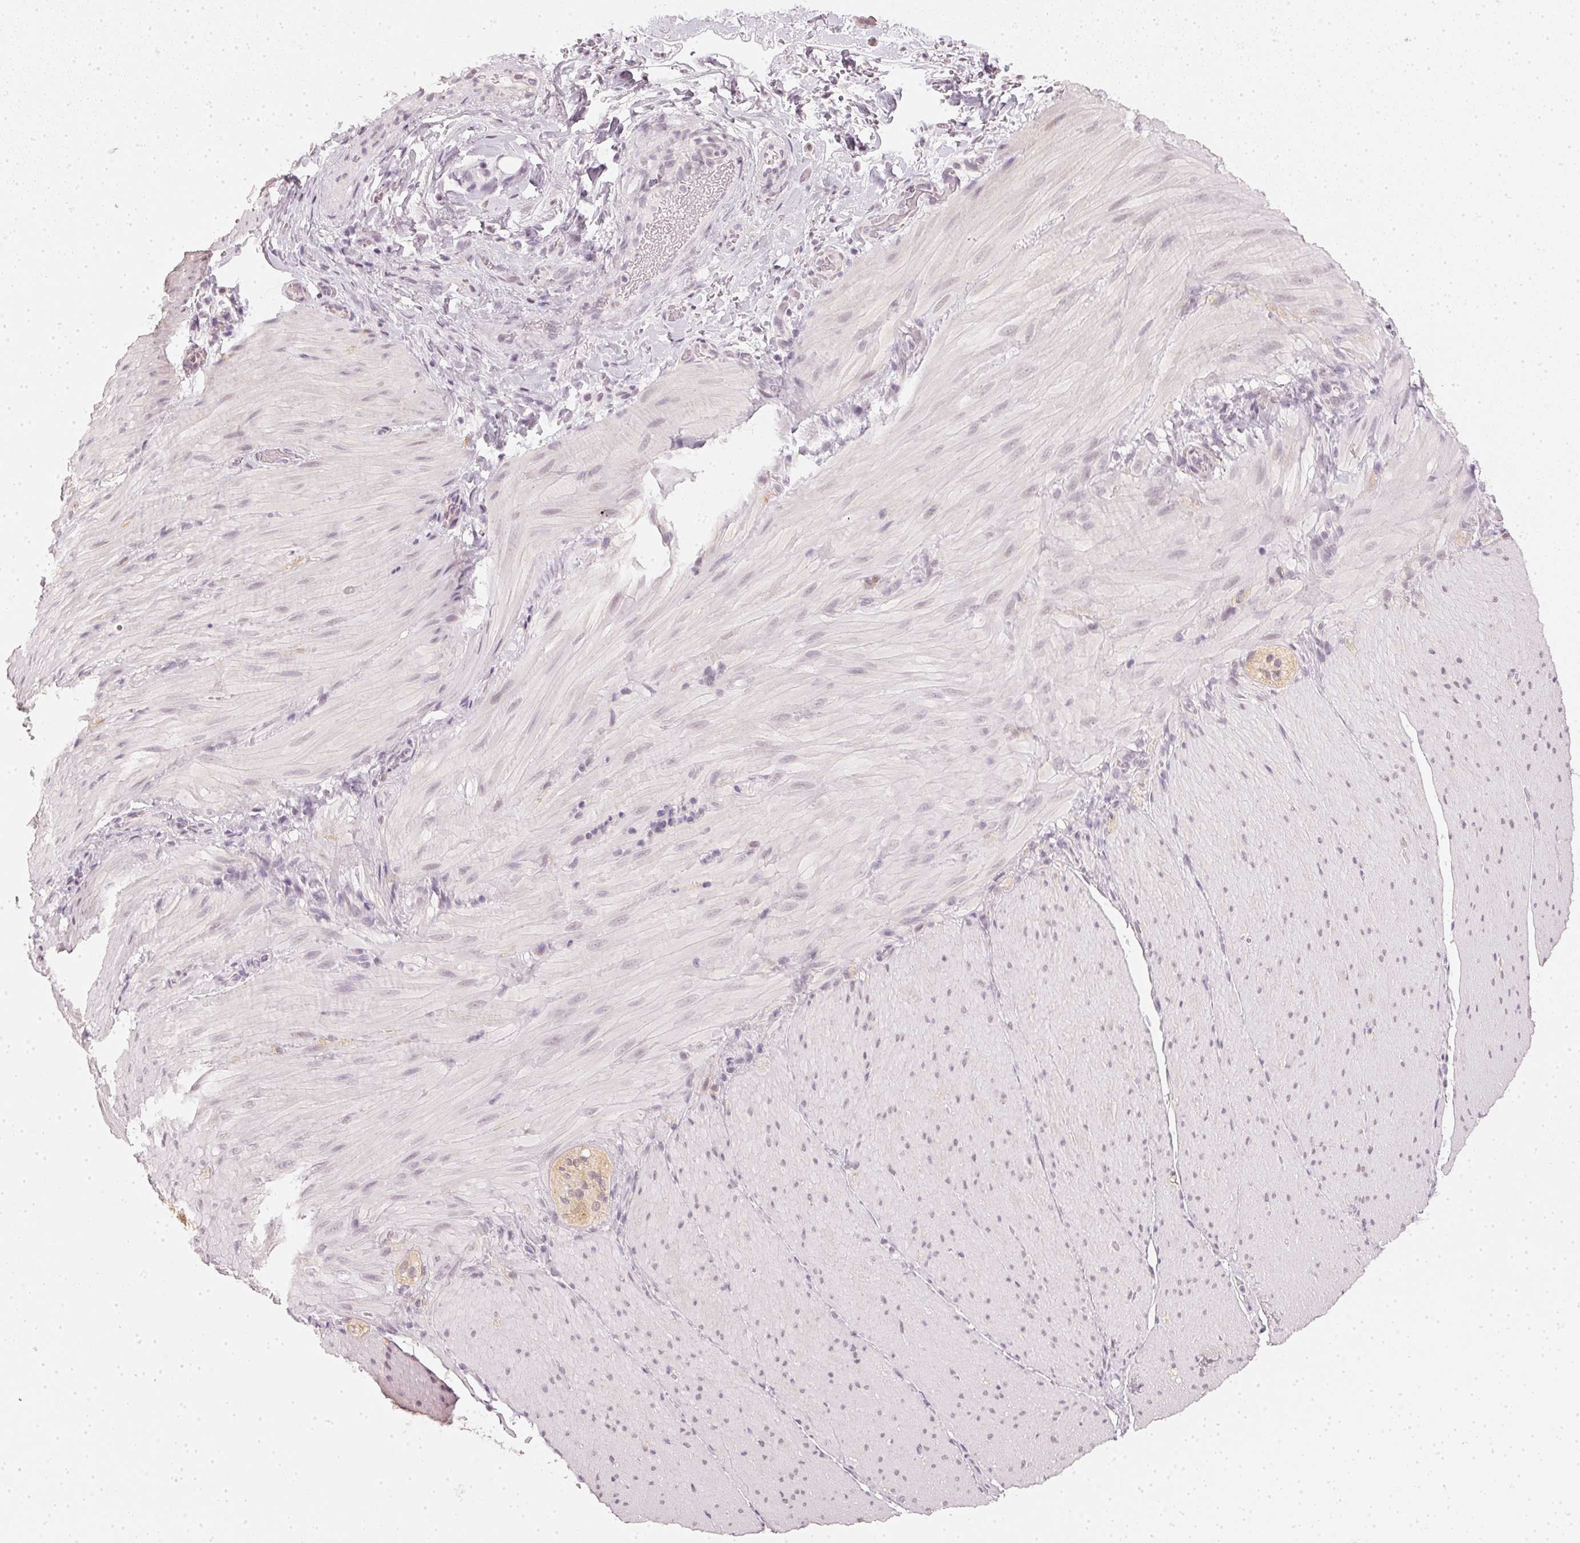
{"staining": {"intensity": "negative", "quantity": "none", "location": "none"}, "tissue": "smooth muscle", "cell_type": "Smooth muscle cells", "image_type": "normal", "snomed": [{"axis": "morphology", "description": "Normal tissue, NOS"}, {"axis": "topography", "description": "Smooth muscle"}, {"axis": "topography", "description": "Colon"}], "caption": "Photomicrograph shows no significant protein expression in smooth muscle cells of unremarkable smooth muscle. (Brightfield microscopy of DAB (3,3'-diaminobenzidine) IHC at high magnification).", "gene": "DNAJC6", "patient": {"sex": "male", "age": 73}}